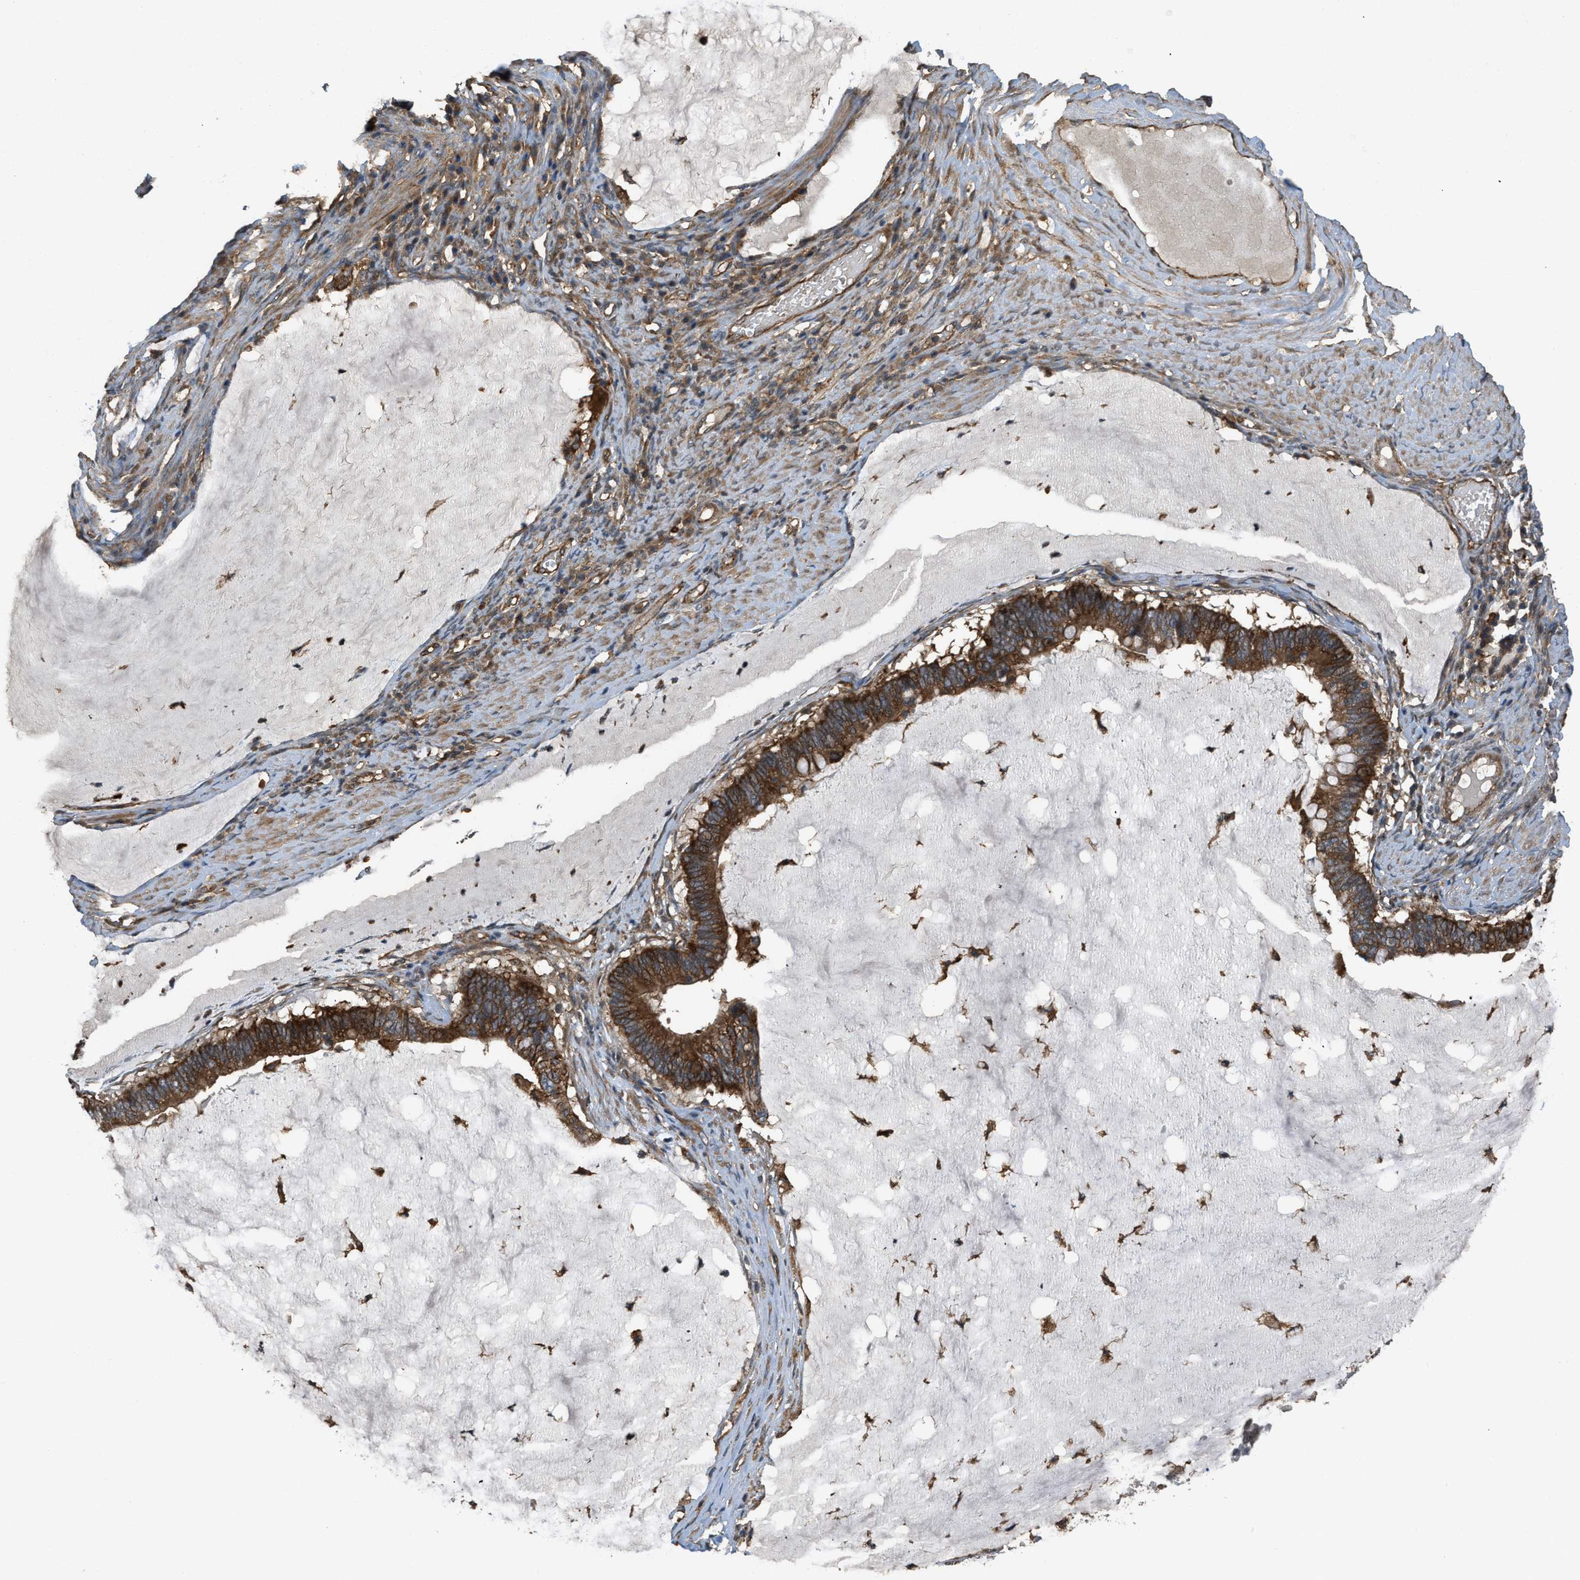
{"staining": {"intensity": "strong", "quantity": ">75%", "location": "cytoplasmic/membranous"}, "tissue": "ovarian cancer", "cell_type": "Tumor cells", "image_type": "cancer", "snomed": [{"axis": "morphology", "description": "Cystadenocarcinoma, mucinous, NOS"}, {"axis": "topography", "description": "Ovary"}], "caption": "Immunohistochemical staining of ovarian cancer (mucinous cystadenocarcinoma) shows strong cytoplasmic/membranous protein staining in about >75% of tumor cells.", "gene": "BAG4", "patient": {"sex": "female", "age": 61}}